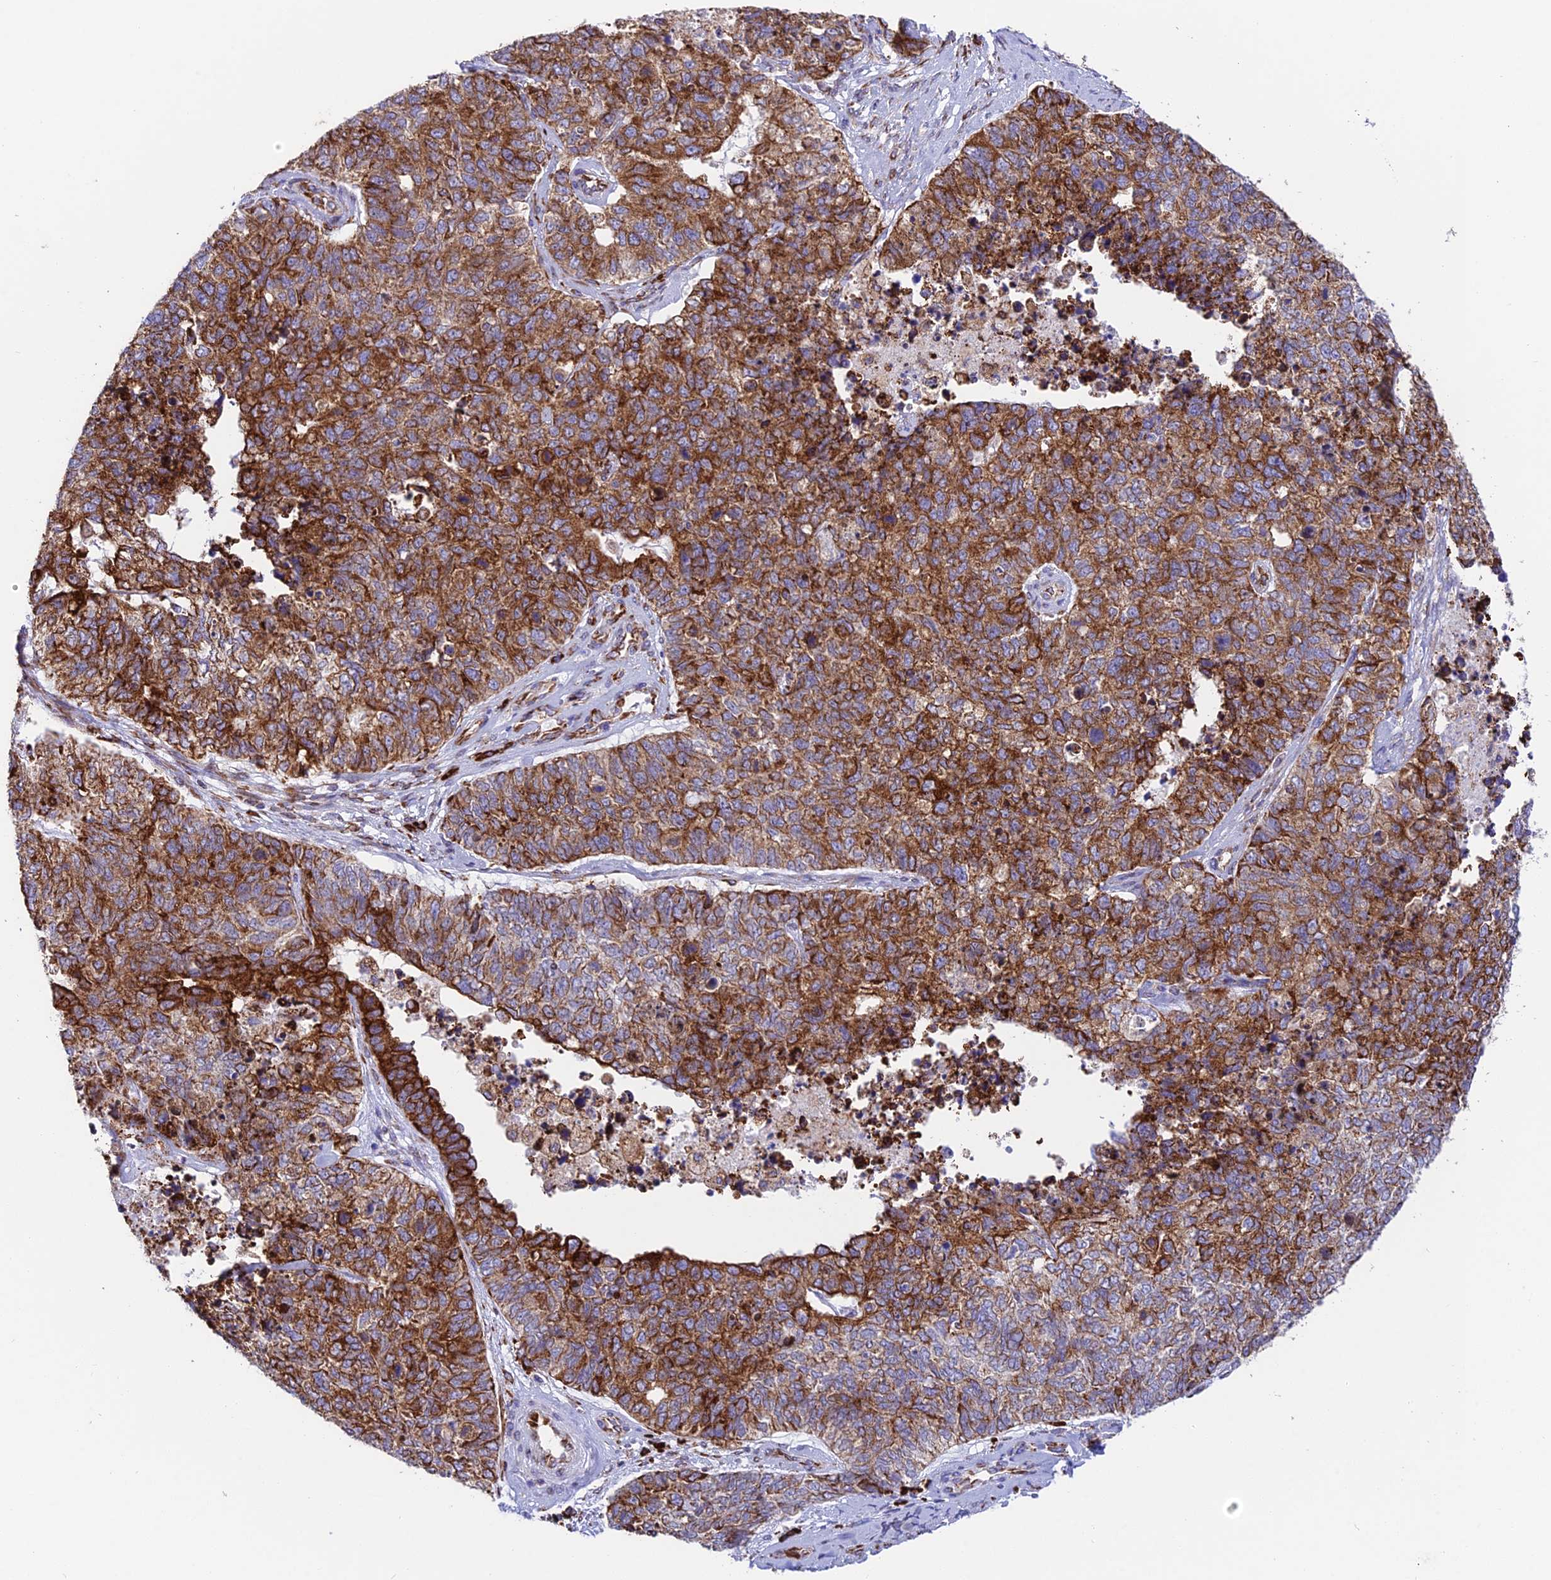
{"staining": {"intensity": "strong", "quantity": ">75%", "location": "cytoplasmic/membranous"}, "tissue": "cervical cancer", "cell_type": "Tumor cells", "image_type": "cancer", "snomed": [{"axis": "morphology", "description": "Squamous cell carcinoma, NOS"}, {"axis": "topography", "description": "Cervix"}], "caption": "Human cervical cancer stained with a brown dye demonstrates strong cytoplasmic/membranous positive expression in approximately >75% of tumor cells.", "gene": "TUBGCP6", "patient": {"sex": "female", "age": 63}}